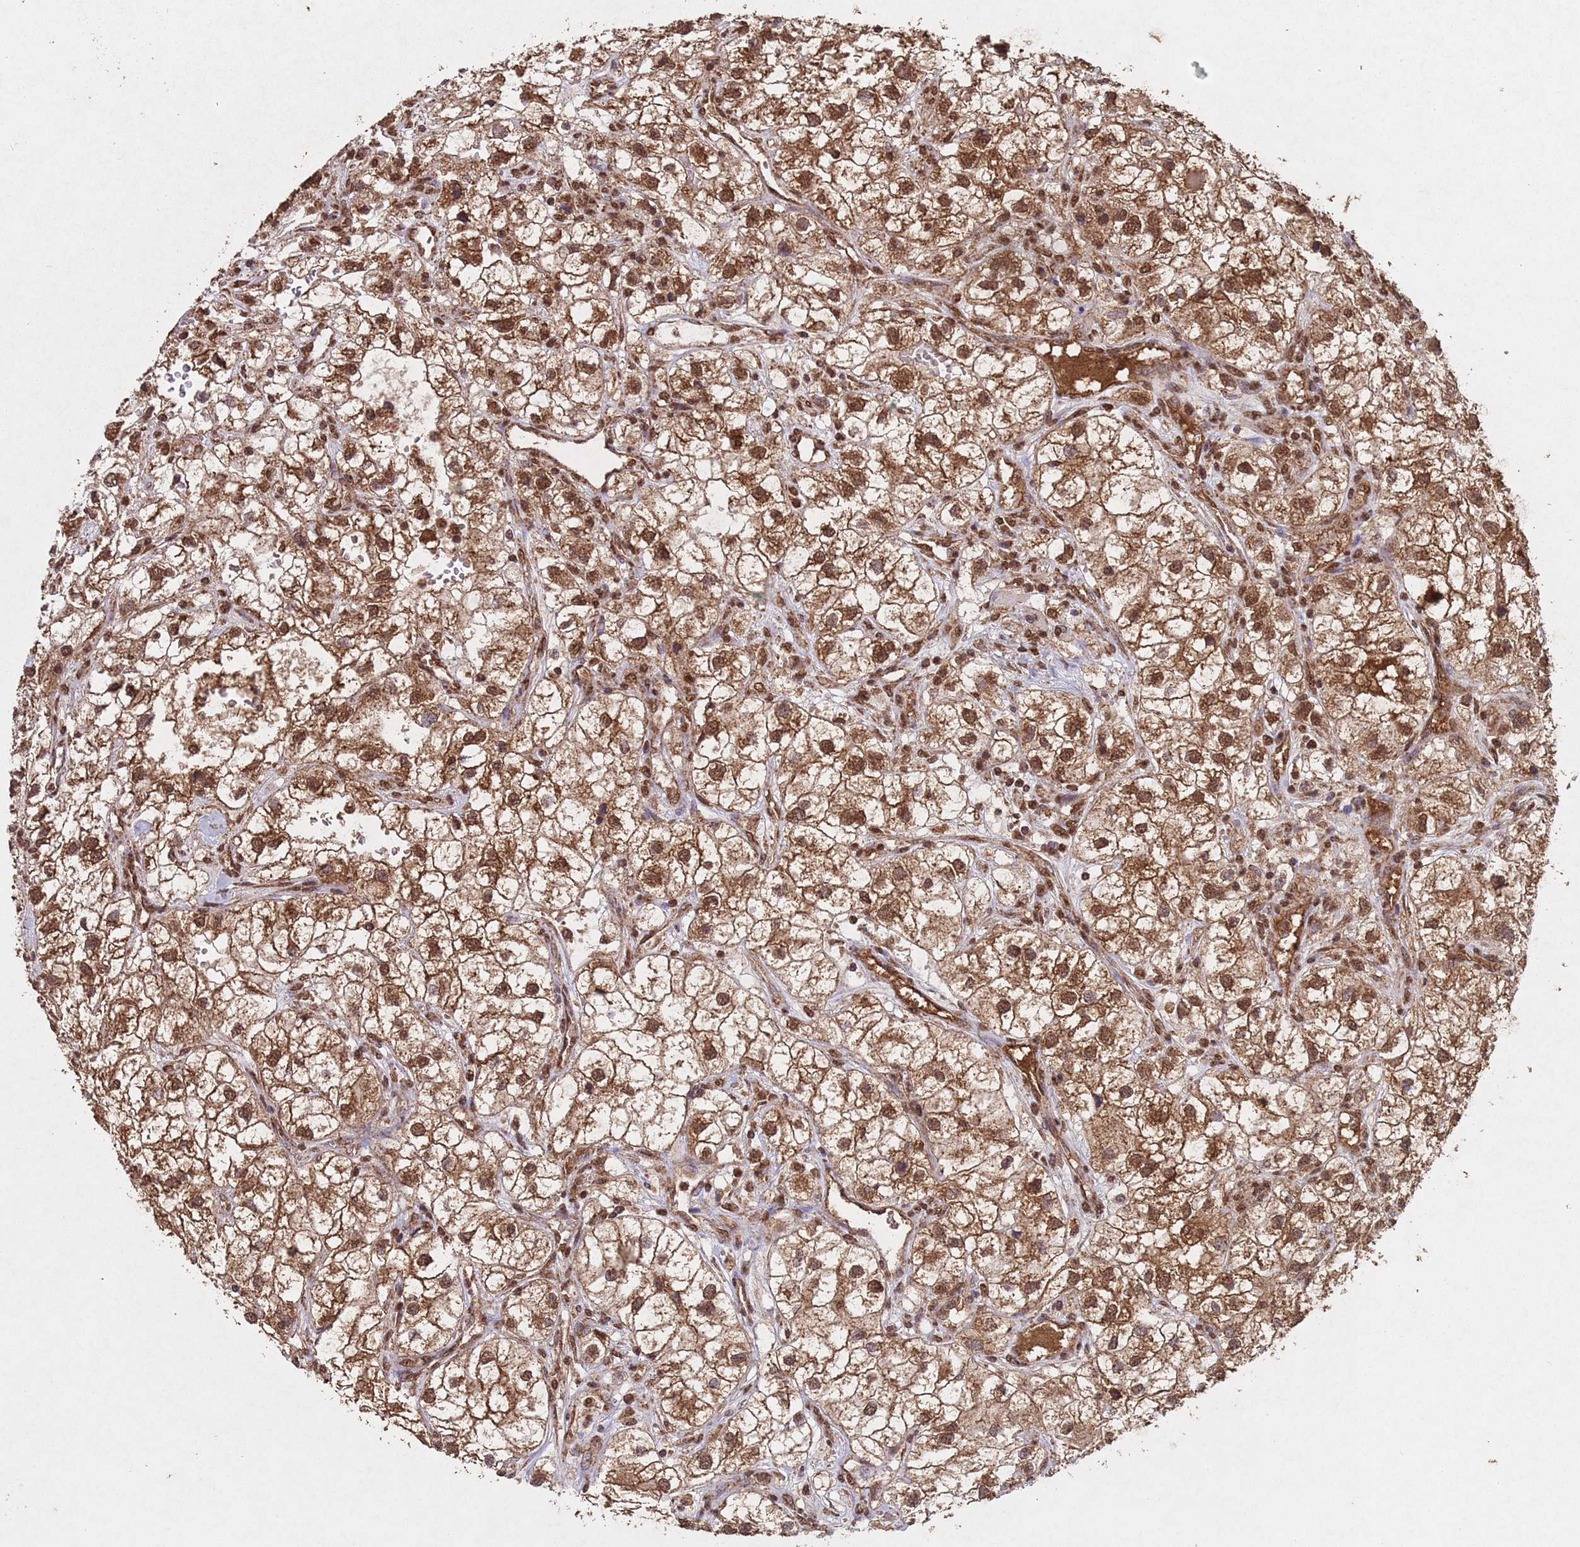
{"staining": {"intensity": "moderate", "quantity": ">75%", "location": "cytoplasmic/membranous,nuclear"}, "tissue": "renal cancer", "cell_type": "Tumor cells", "image_type": "cancer", "snomed": [{"axis": "morphology", "description": "Adenocarcinoma, NOS"}, {"axis": "topography", "description": "Kidney"}], "caption": "The image displays immunohistochemical staining of renal cancer (adenocarcinoma). There is moderate cytoplasmic/membranous and nuclear positivity is identified in about >75% of tumor cells.", "gene": "HDAC10", "patient": {"sex": "male", "age": 59}}